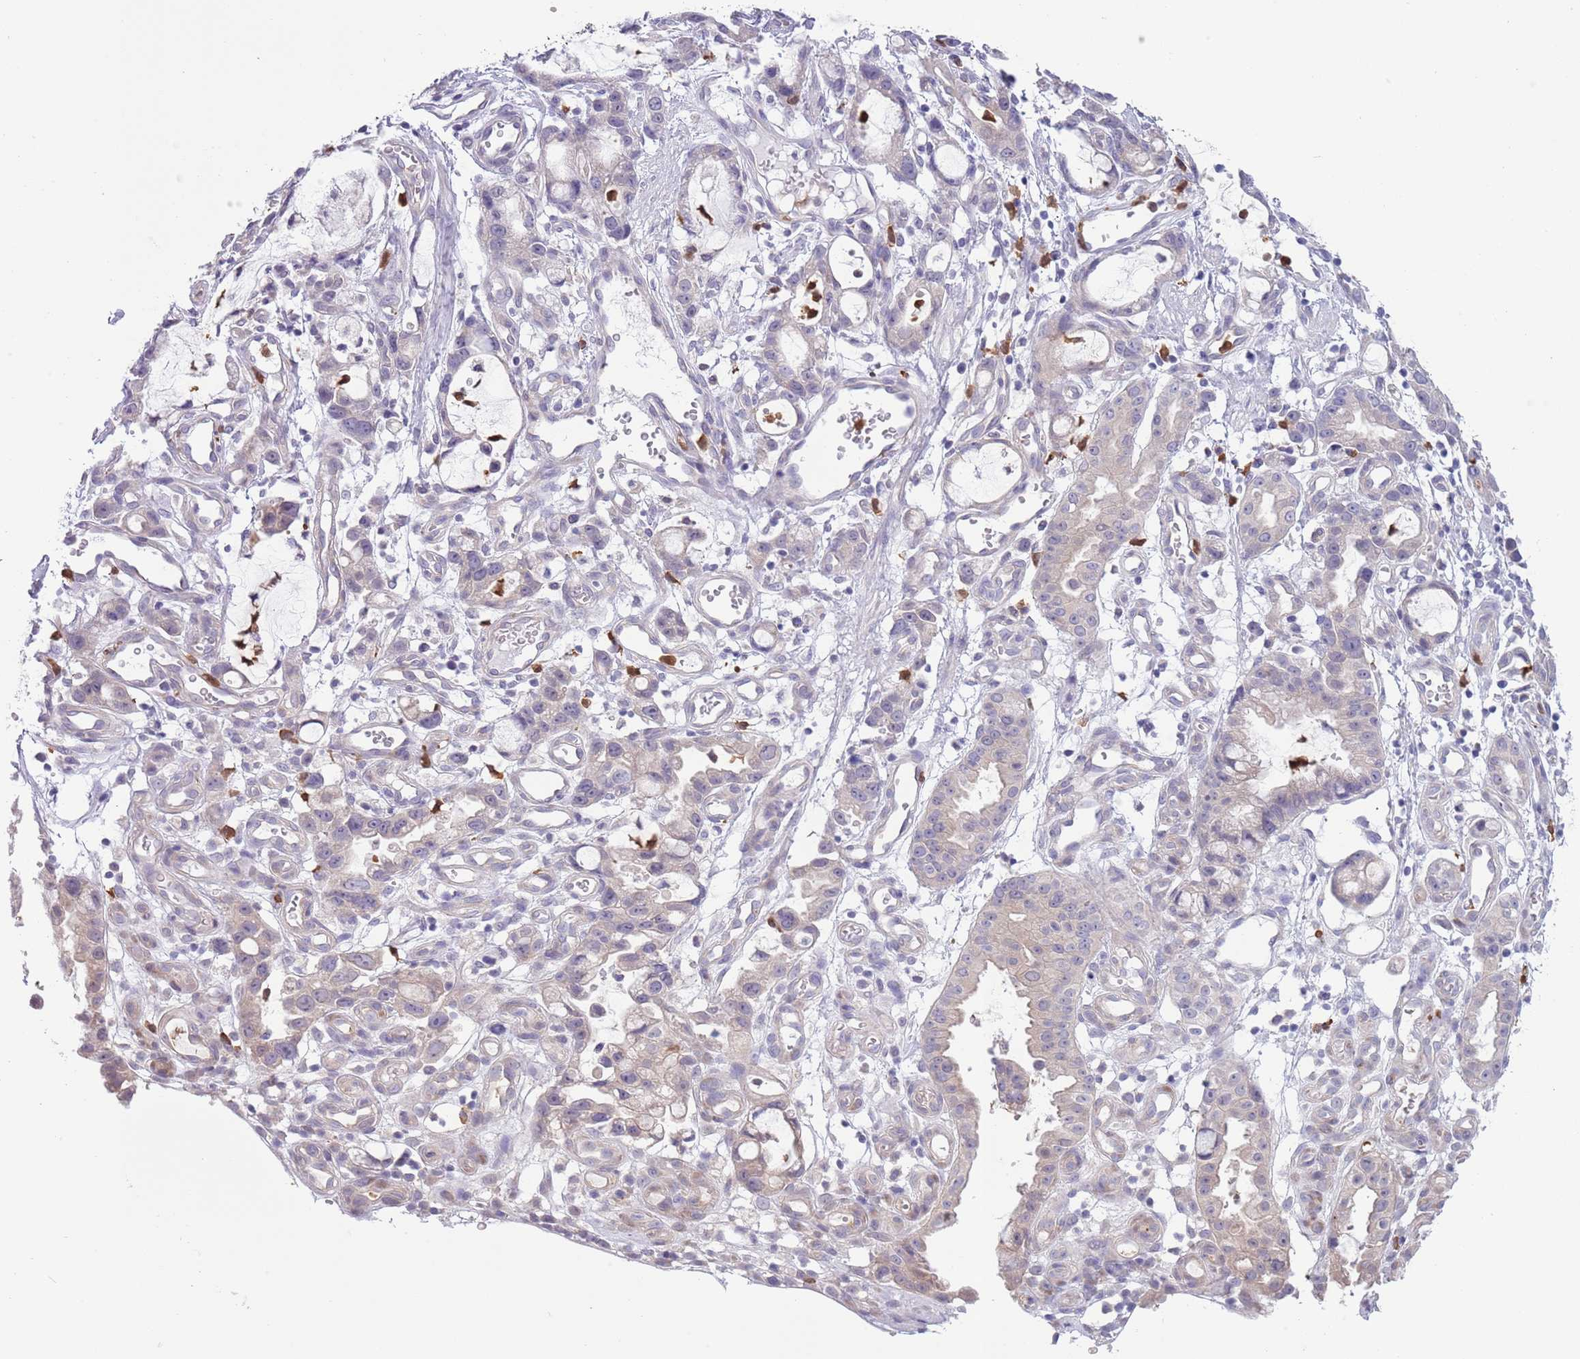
{"staining": {"intensity": "weak", "quantity": "<25%", "location": "cytoplasmic/membranous"}, "tissue": "stomach cancer", "cell_type": "Tumor cells", "image_type": "cancer", "snomed": [{"axis": "morphology", "description": "Adenocarcinoma, NOS"}, {"axis": "topography", "description": "Stomach"}], "caption": "The immunohistochemistry (IHC) histopathology image has no significant expression in tumor cells of adenocarcinoma (stomach) tissue. (DAB immunohistochemistry visualized using brightfield microscopy, high magnification).", "gene": "ZFP2", "patient": {"sex": "male", "age": 55}}